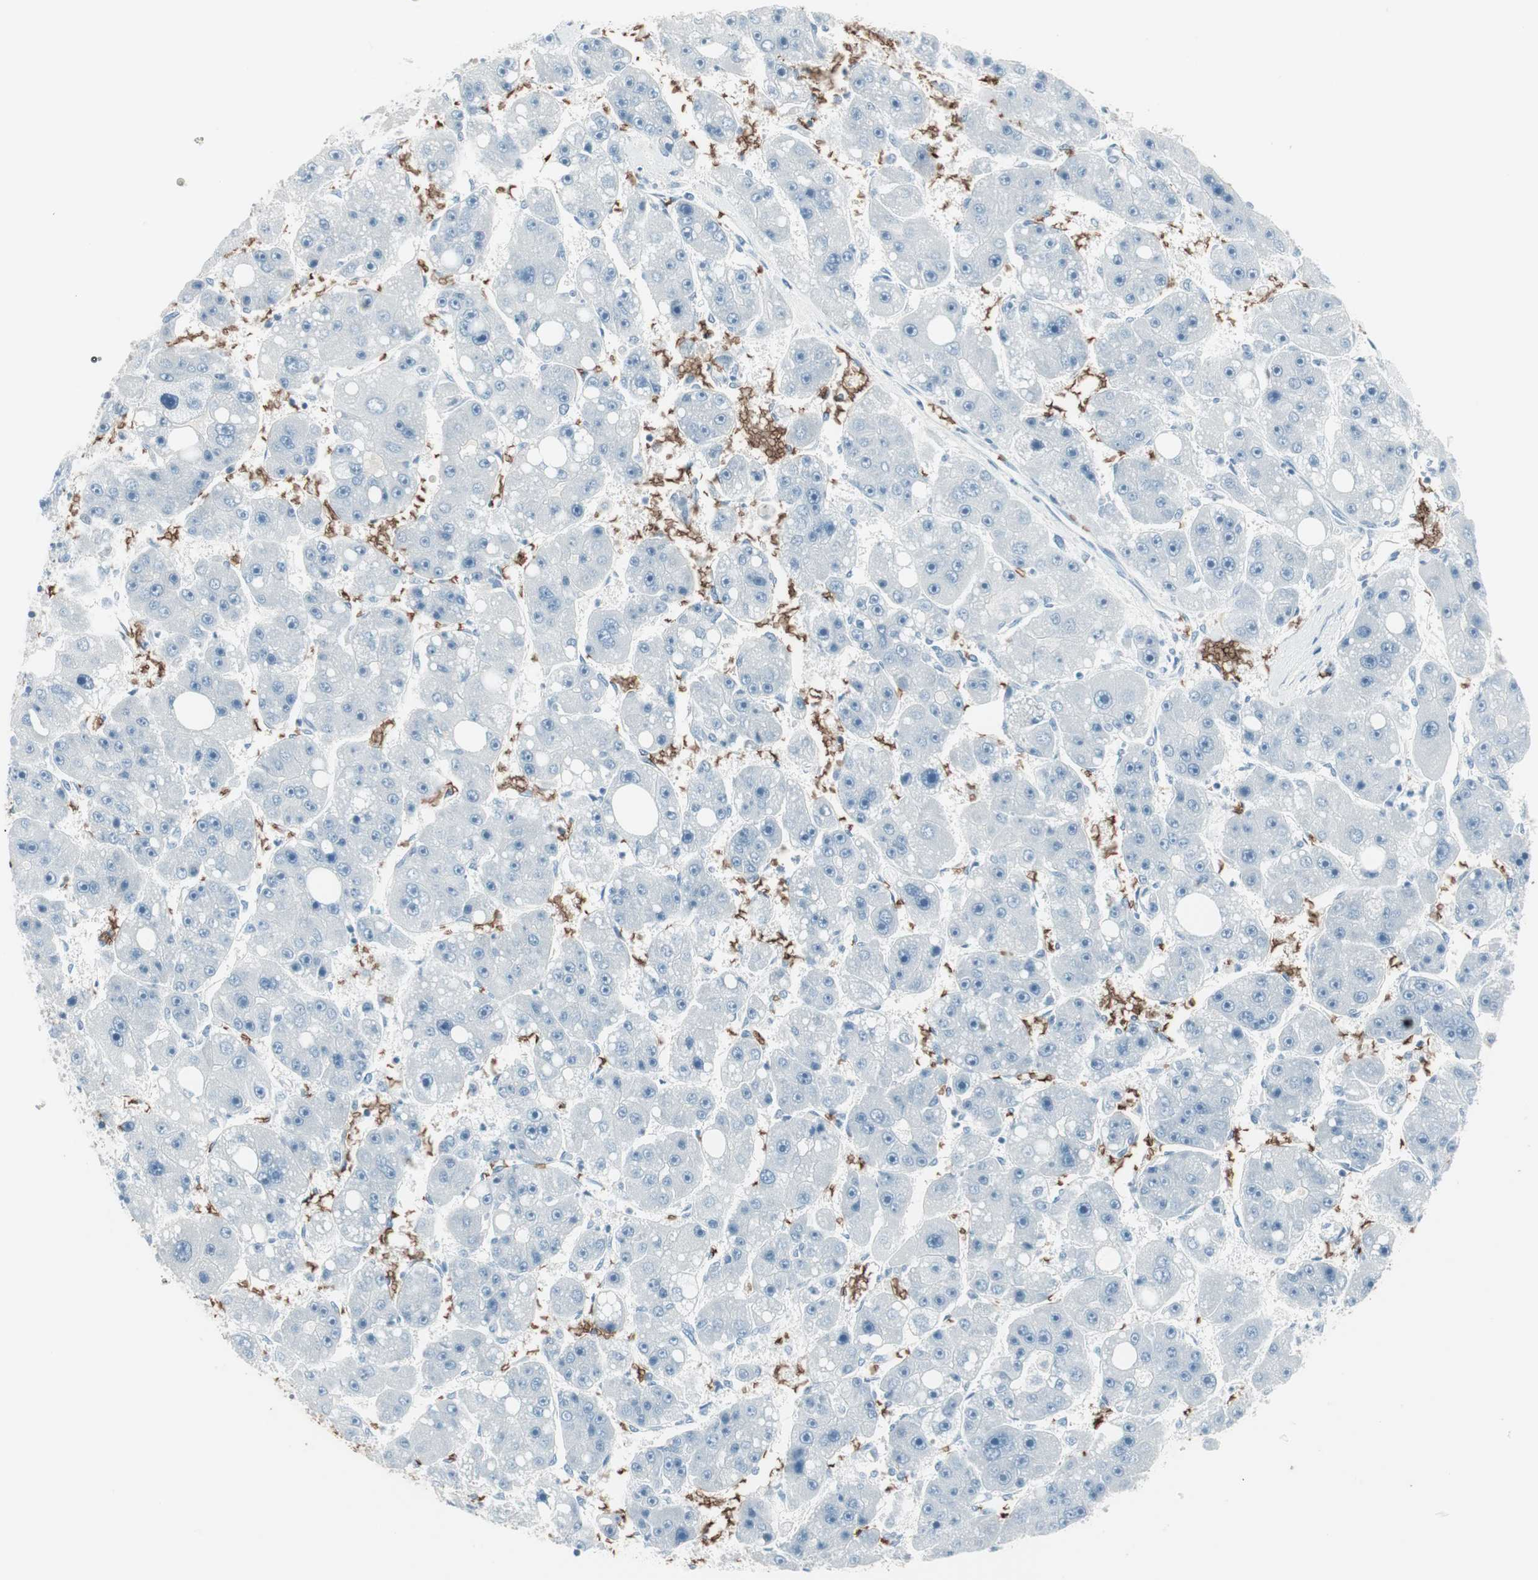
{"staining": {"intensity": "negative", "quantity": "none", "location": "none"}, "tissue": "liver cancer", "cell_type": "Tumor cells", "image_type": "cancer", "snomed": [{"axis": "morphology", "description": "Carcinoma, Hepatocellular, NOS"}, {"axis": "topography", "description": "Liver"}], "caption": "Hepatocellular carcinoma (liver) stained for a protein using immunohistochemistry (IHC) shows no expression tumor cells.", "gene": "MAP4K1", "patient": {"sex": "female", "age": 61}}